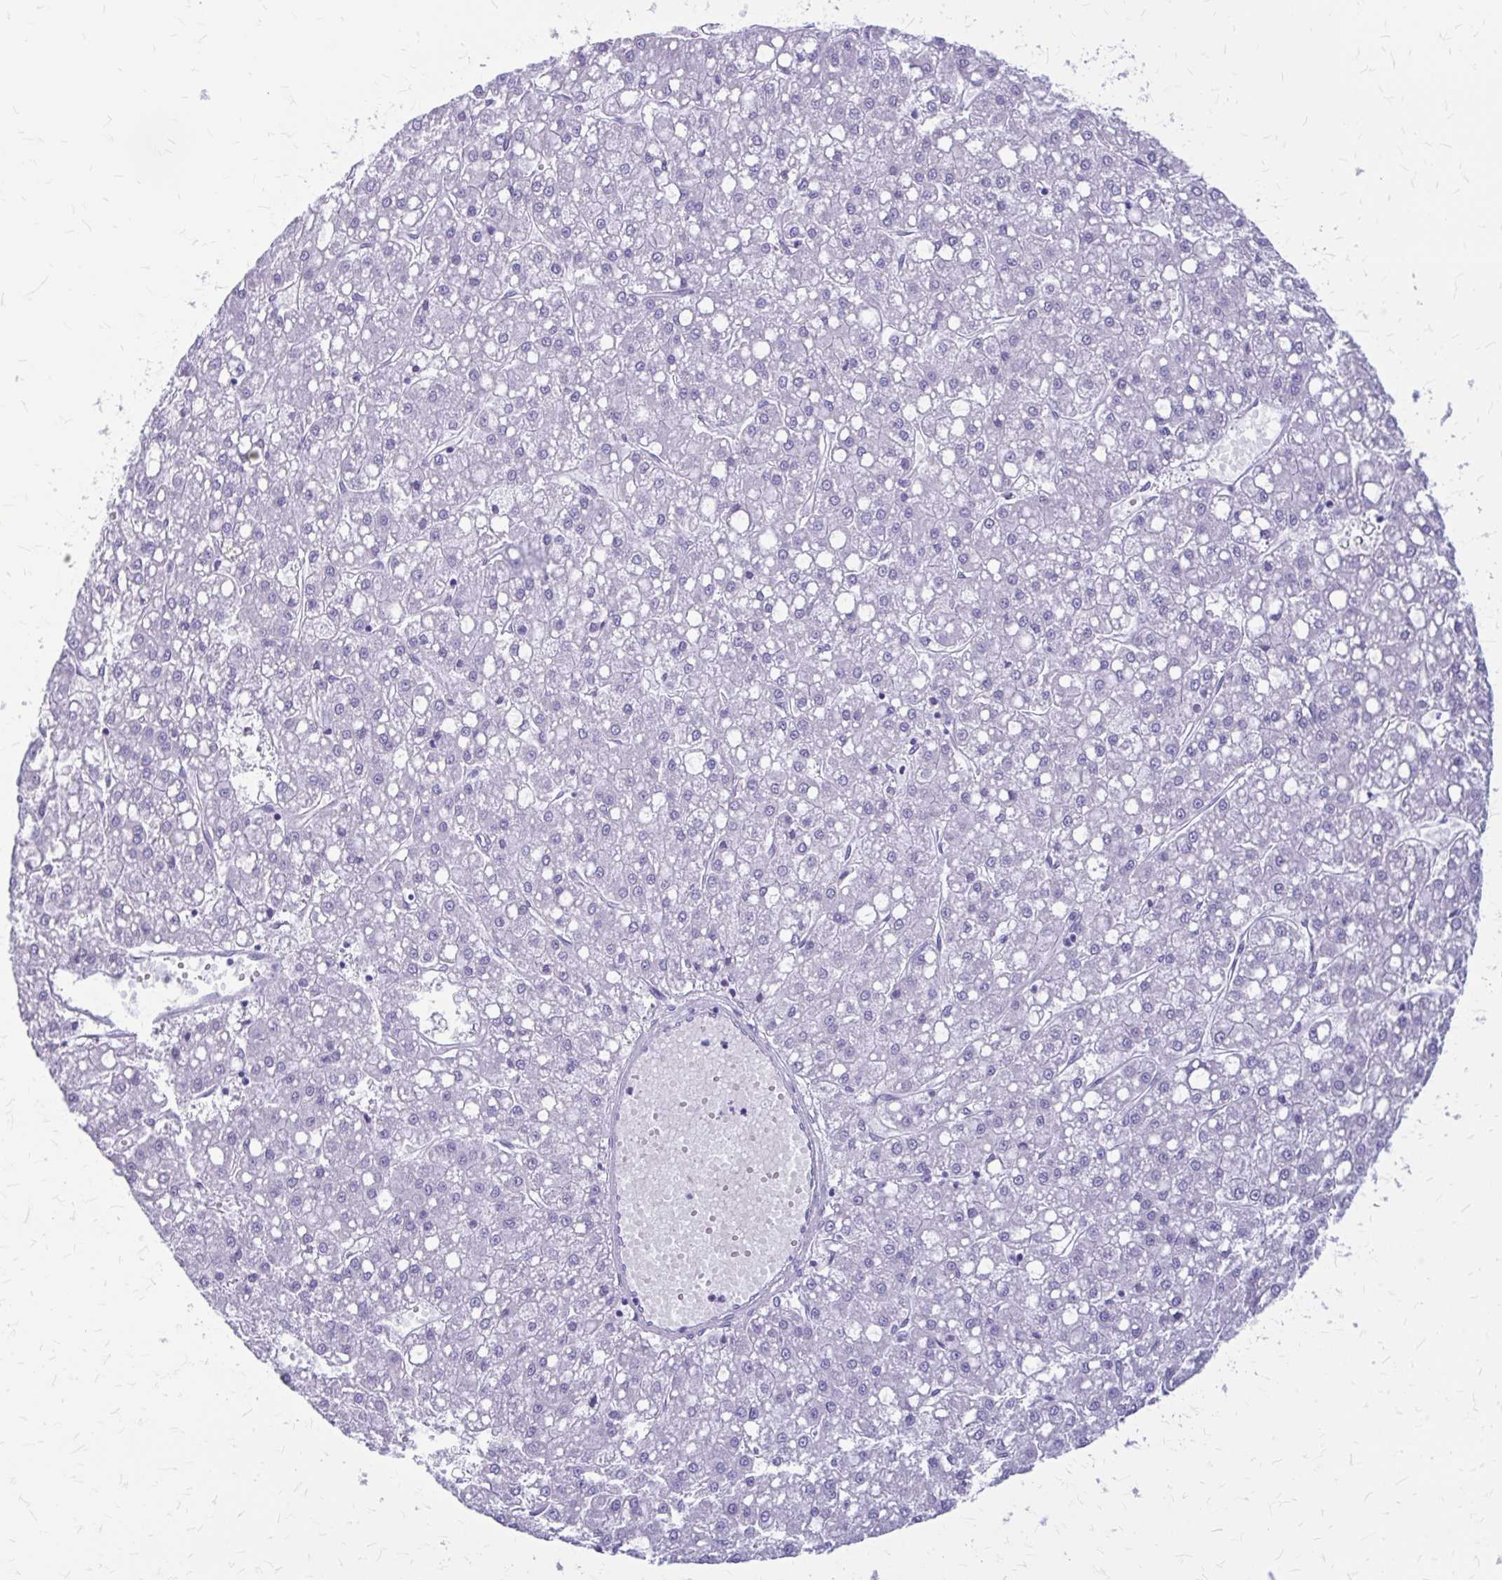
{"staining": {"intensity": "negative", "quantity": "none", "location": "none"}, "tissue": "liver cancer", "cell_type": "Tumor cells", "image_type": "cancer", "snomed": [{"axis": "morphology", "description": "Carcinoma, Hepatocellular, NOS"}, {"axis": "topography", "description": "Liver"}], "caption": "Tumor cells show no significant expression in hepatocellular carcinoma (liver).", "gene": "KLHDC7A", "patient": {"sex": "male", "age": 67}}